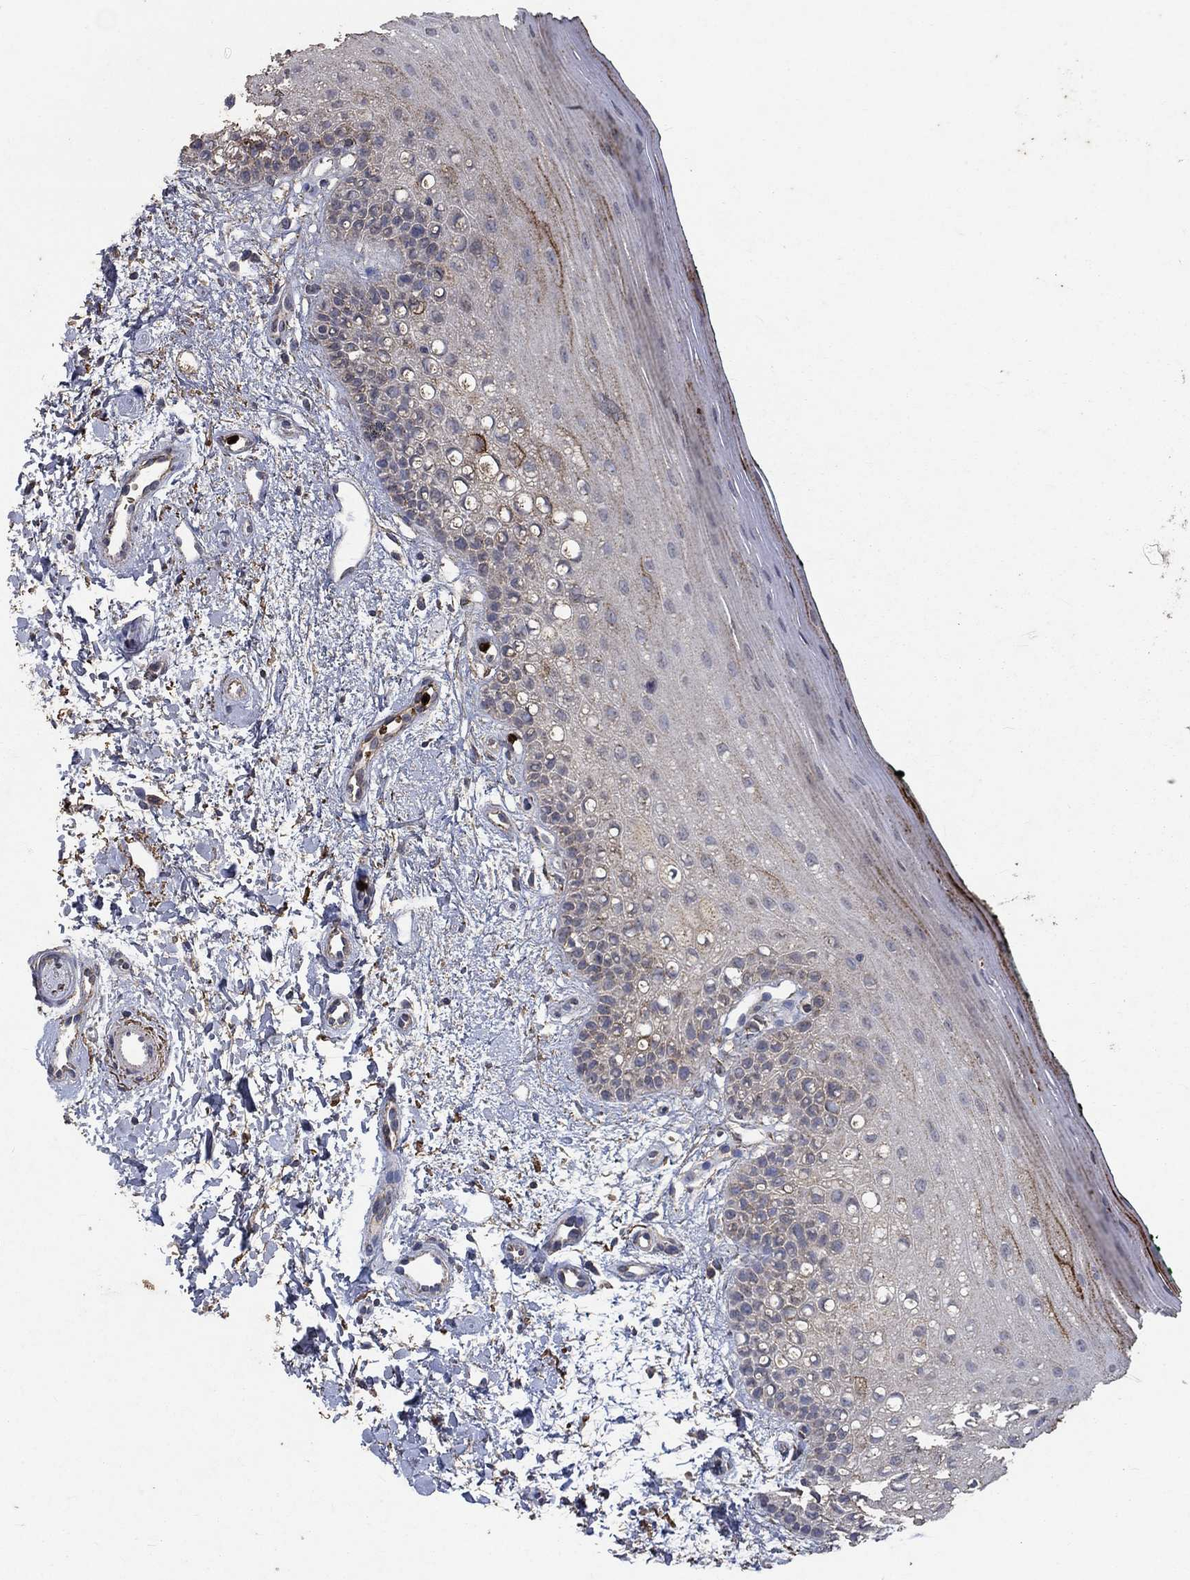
{"staining": {"intensity": "strong", "quantity": "<25%", "location": "cytoplasmic/membranous"}, "tissue": "oral mucosa", "cell_type": "Squamous epithelial cells", "image_type": "normal", "snomed": [{"axis": "morphology", "description": "Normal tissue, NOS"}, {"axis": "topography", "description": "Oral tissue"}], "caption": "Unremarkable oral mucosa exhibits strong cytoplasmic/membranous positivity in about <25% of squamous epithelial cells.", "gene": "CD24", "patient": {"sex": "female", "age": 78}}